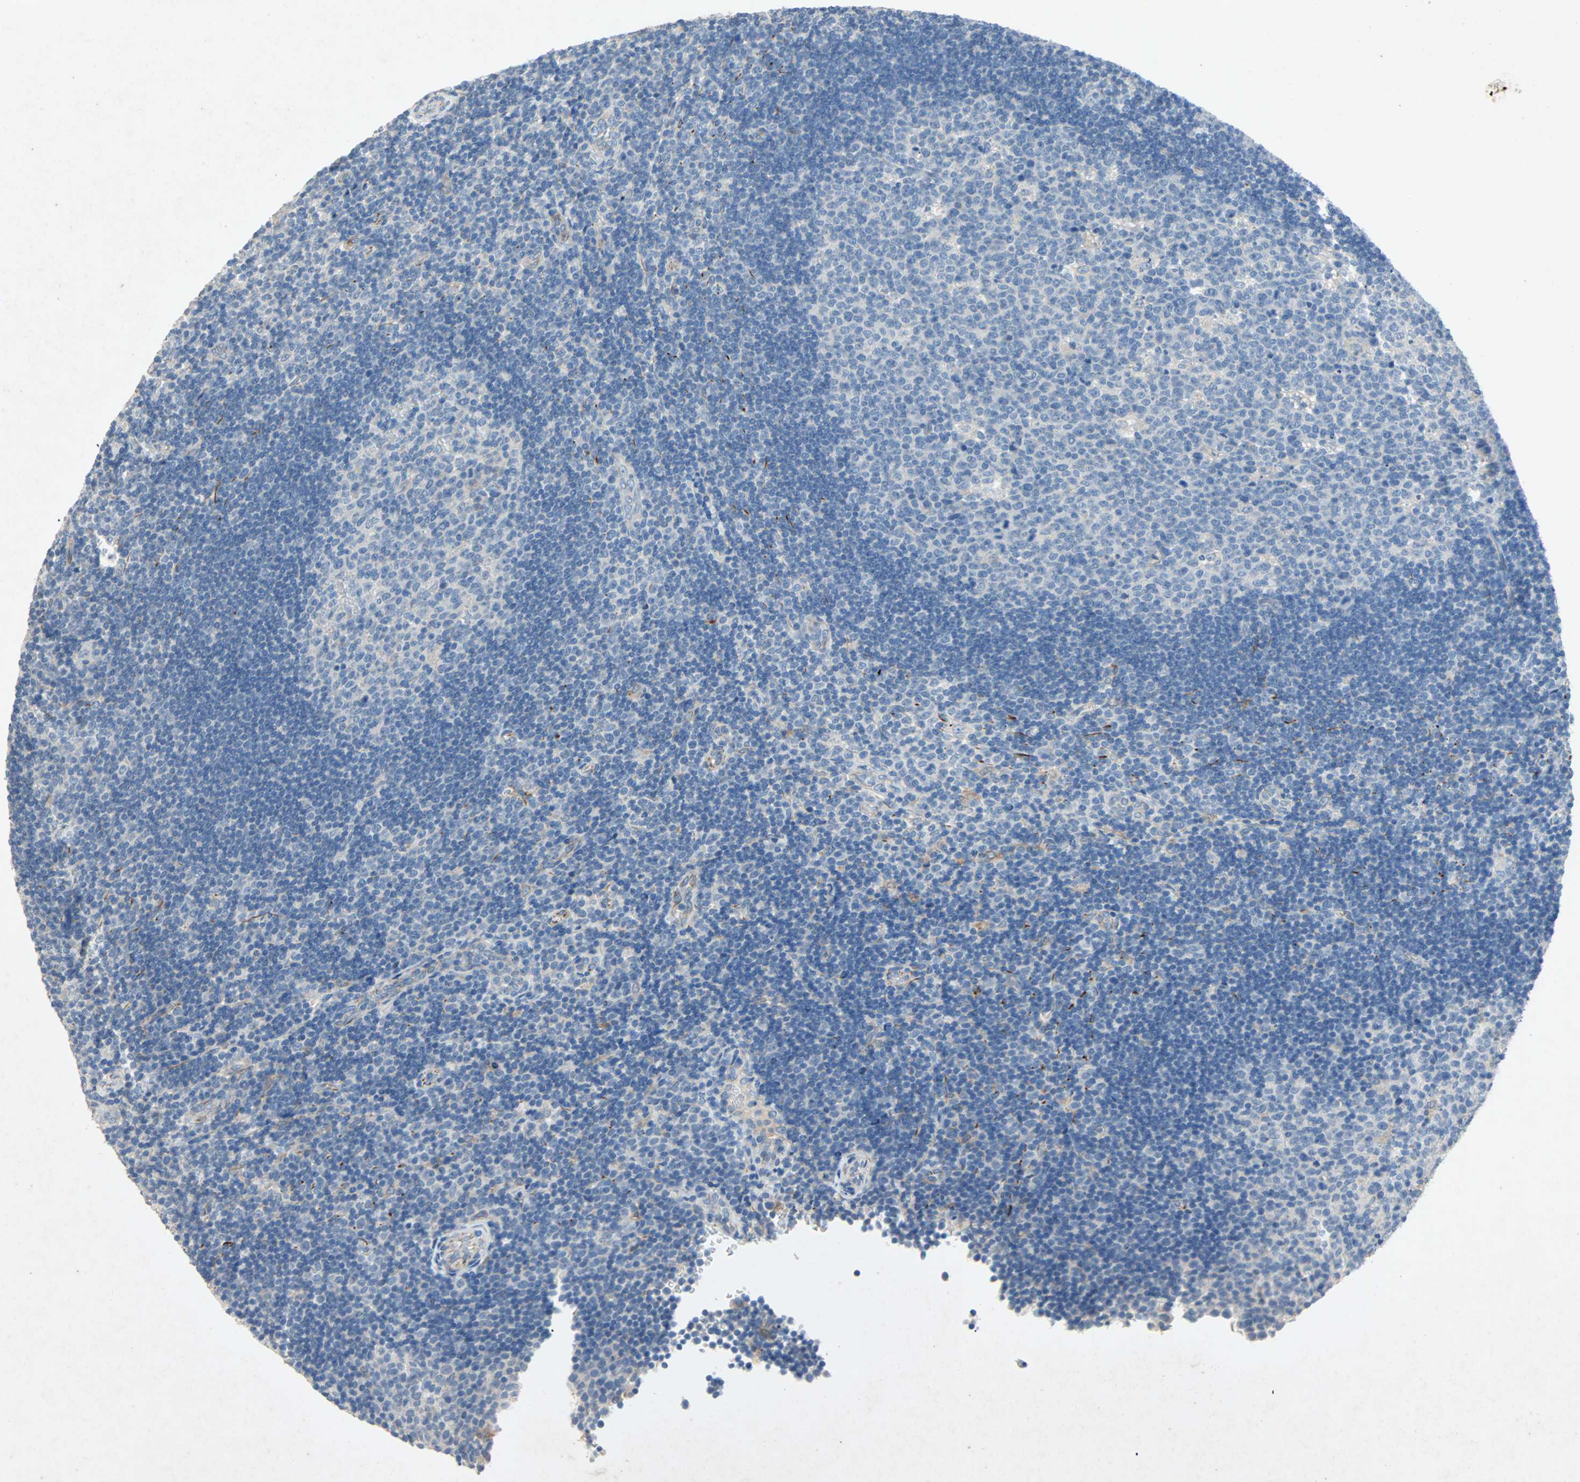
{"staining": {"intensity": "negative", "quantity": "none", "location": "none"}, "tissue": "lymph node", "cell_type": "Germinal center cells", "image_type": "normal", "snomed": [{"axis": "morphology", "description": "Normal tissue, NOS"}, {"axis": "topography", "description": "Lymph node"}, {"axis": "topography", "description": "Salivary gland"}], "caption": "Germinal center cells show no significant protein staining in benign lymph node. (Brightfield microscopy of DAB IHC at high magnification).", "gene": "PCDHB2", "patient": {"sex": "male", "age": 8}}